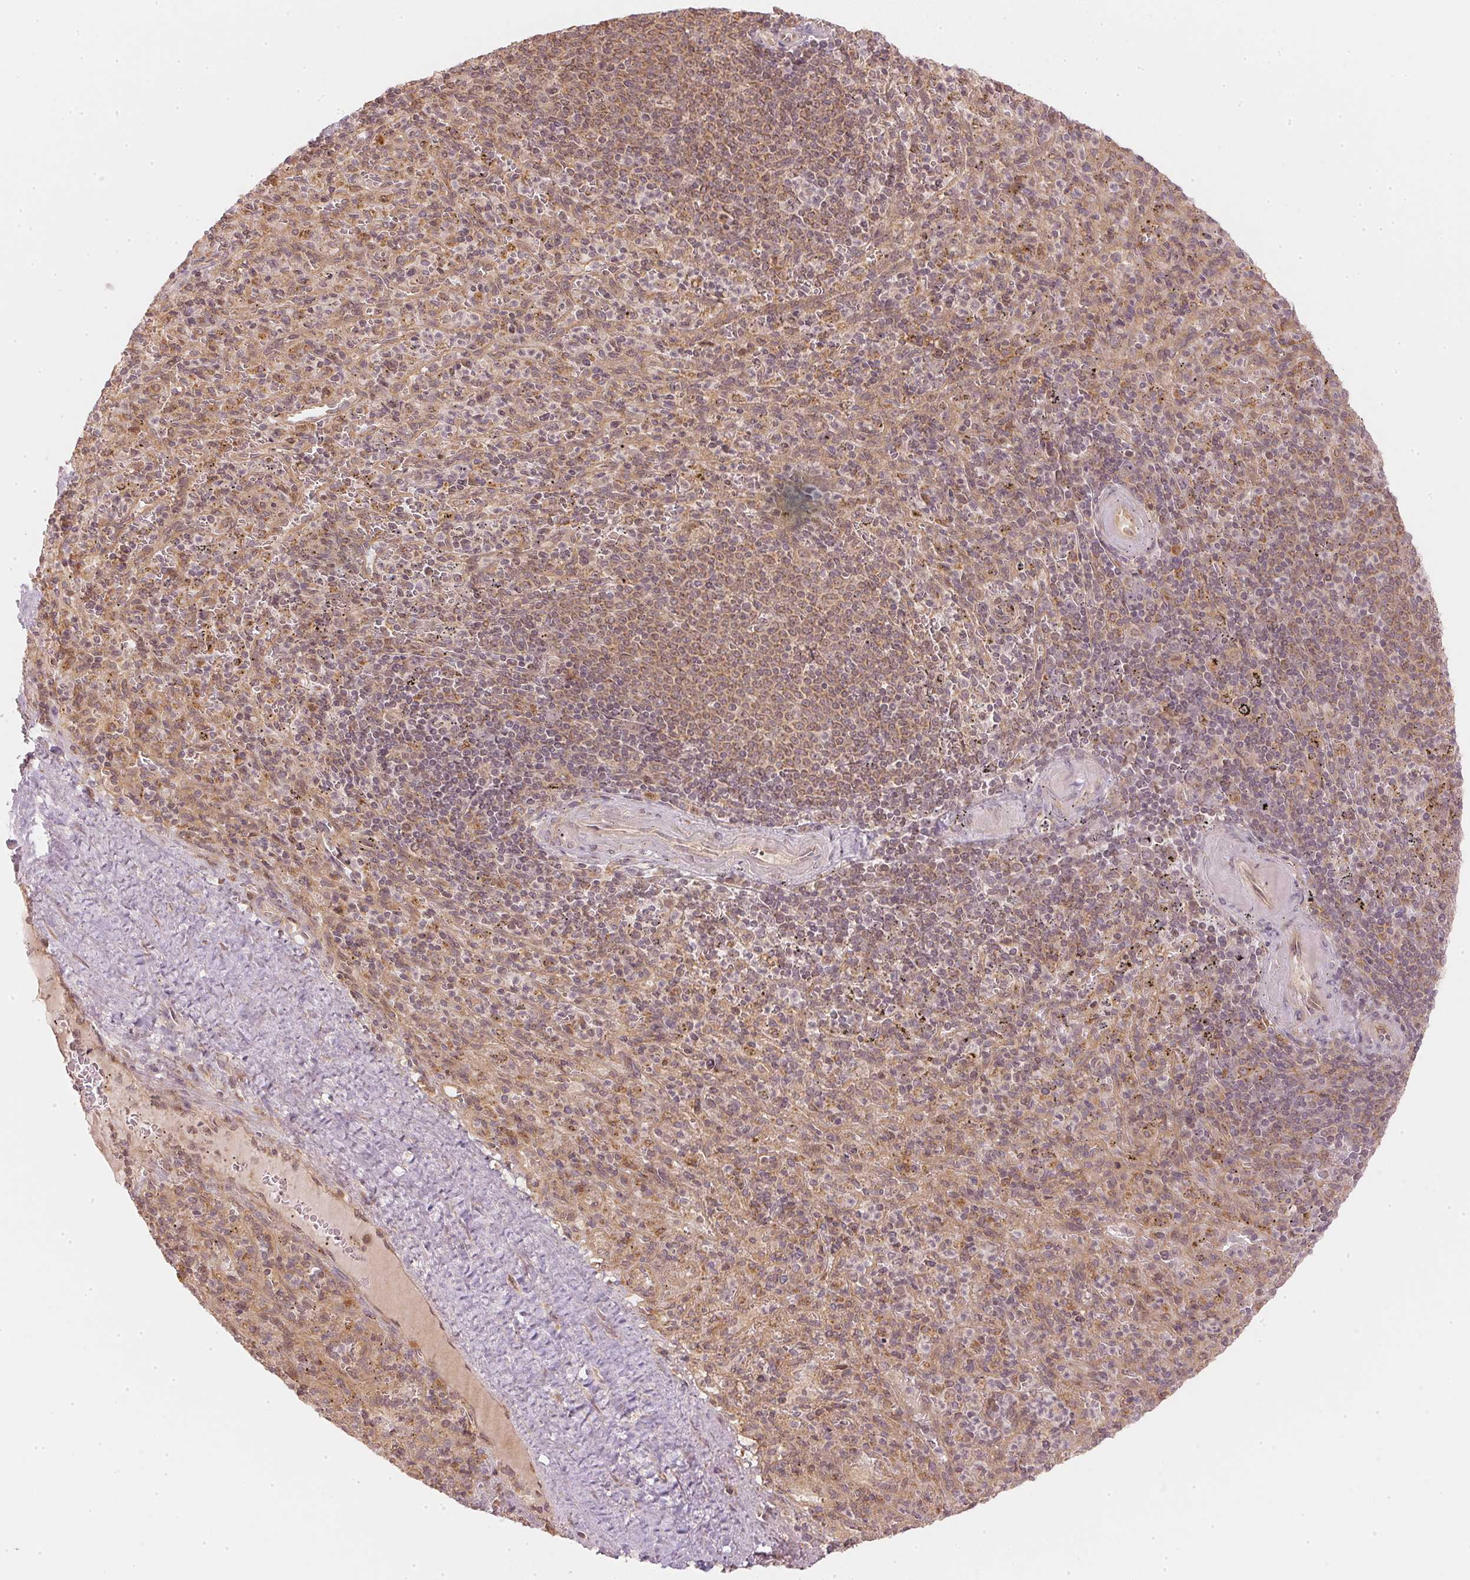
{"staining": {"intensity": "weak", "quantity": "25%-75%", "location": "cytoplasmic/membranous"}, "tissue": "spleen", "cell_type": "Cells in red pulp", "image_type": "normal", "snomed": [{"axis": "morphology", "description": "Normal tissue, NOS"}, {"axis": "topography", "description": "Spleen"}], "caption": "Spleen stained with DAB (3,3'-diaminobenzidine) immunohistochemistry (IHC) demonstrates low levels of weak cytoplasmic/membranous staining in about 25%-75% of cells in red pulp.", "gene": "WDR54", "patient": {"sex": "male", "age": 57}}